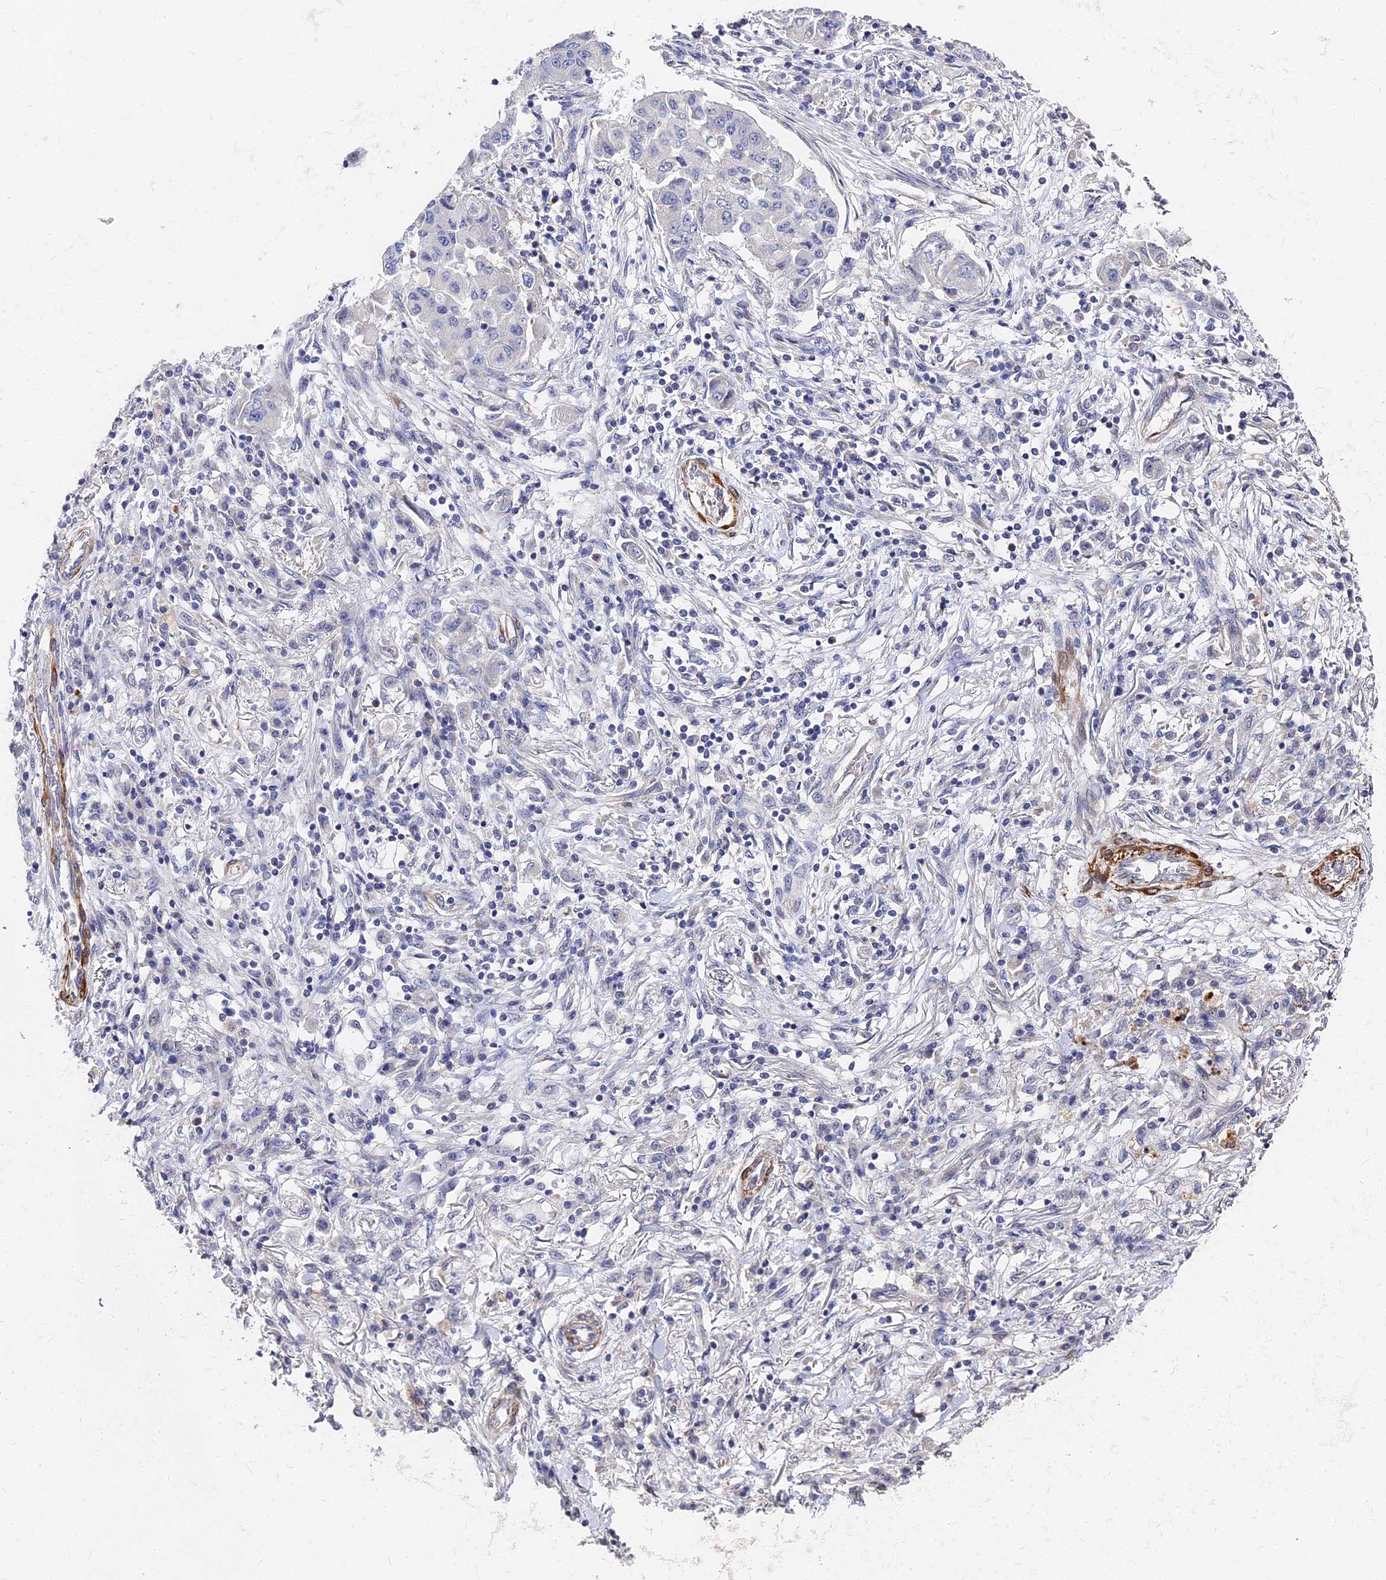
{"staining": {"intensity": "negative", "quantity": "none", "location": "none"}, "tissue": "lung cancer", "cell_type": "Tumor cells", "image_type": "cancer", "snomed": [{"axis": "morphology", "description": "Squamous cell carcinoma, NOS"}, {"axis": "topography", "description": "Lung"}], "caption": "This is a image of immunohistochemistry (IHC) staining of lung cancer (squamous cell carcinoma), which shows no staining in tumor cells.", "gene": "CCDC113", "patient": {"sex": "male", "age": 74}}